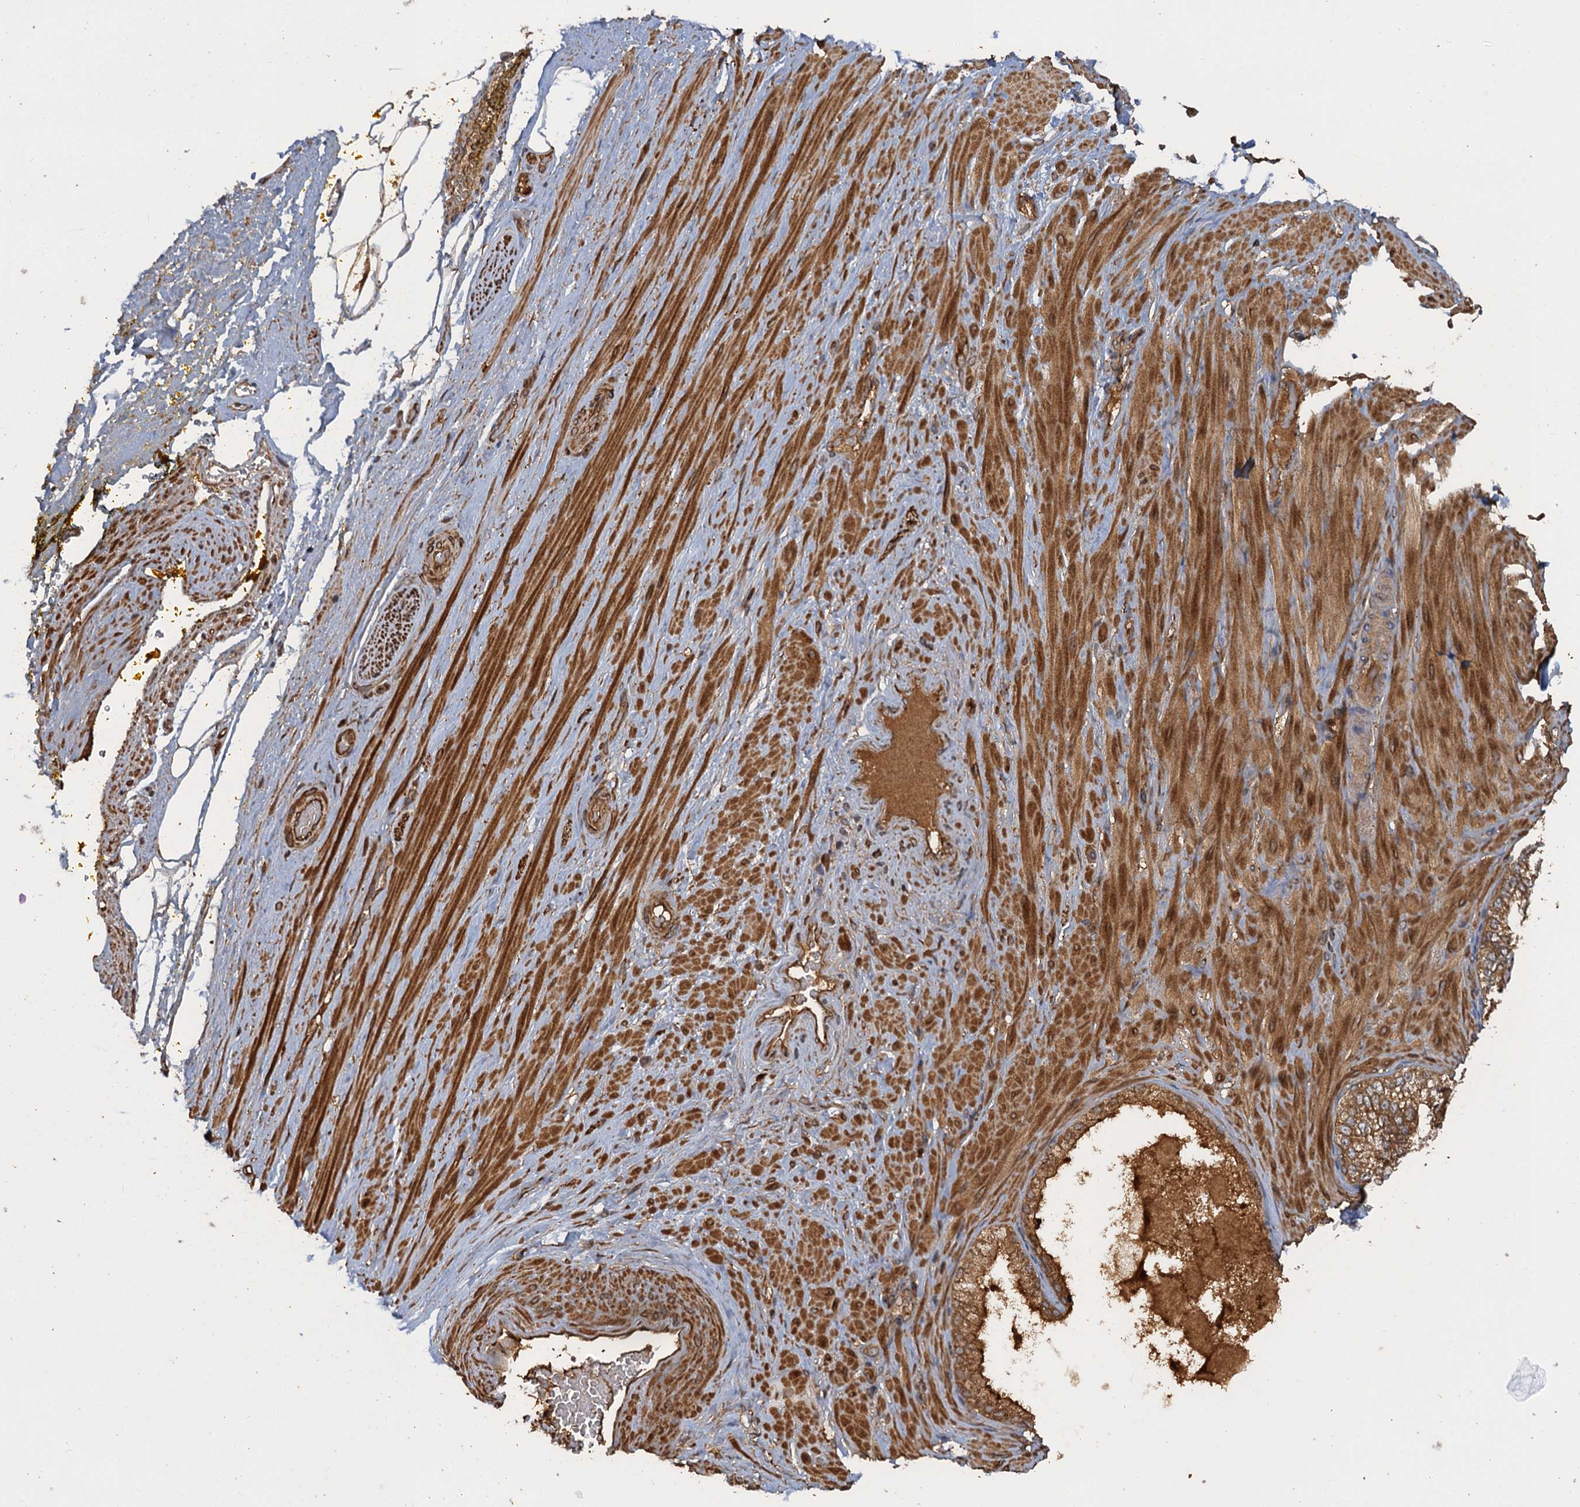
{"staining": {"intensity": "moderate", "quantity": ">75%", "location": "cytoplasmic/membranous"}, "tissue": "adipose tissue", "cell_type": "Adipocytes", "image_type": "normal", "snomed": [{"axis": "morphology", "description": "Normal tissue, NOS"}, {"axis": "morphology", "description": "Adenocarcinoma, Low grade"}, {"axis": "topography", "description": "Prostate"}, {"axis": "topography", "description": "Peripheral nerve tissue"}], "caption": "Moderate cytoplasmic/membranous staining for a protein is present in approximately >75% of adipocytes of benign adipose tissue using immunohistochemistry.", "gene": "GLE1", "patient": {"sex": "male", "age": 63}}